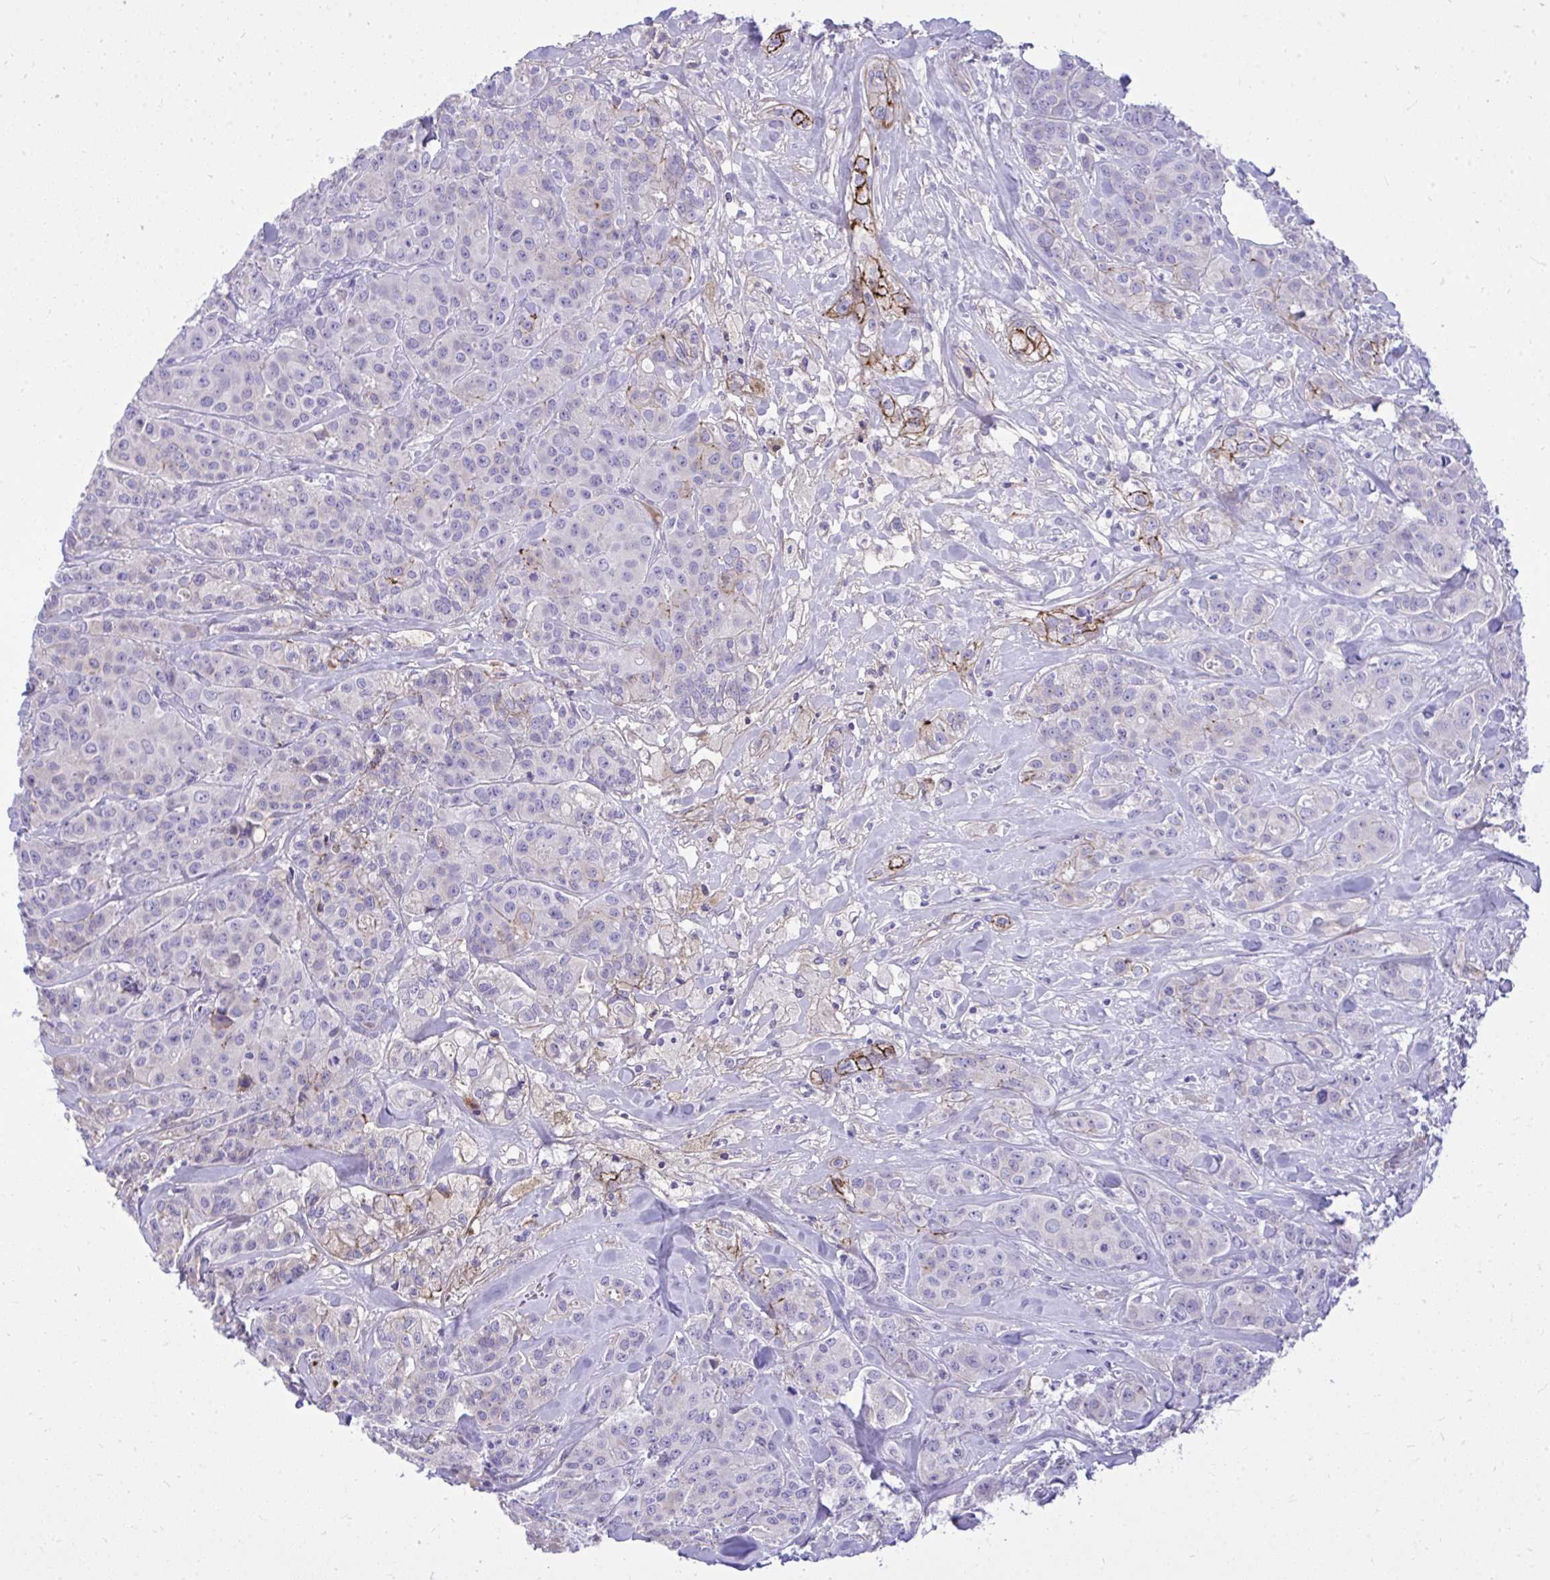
{"staining": {"intensity": "negative", "quantity": "none", "location": "none"}, "tissue": "breast cancer", "cell_type": "Tumor cells", "image_type": "cancer", "snomed": [{"axis": "morphology", "description": "Normal tissue, NOS"}, {"axis": "morphology", "description": "Duct carcinoma"}, {"axis": "topography", "description": "Breast"}], "caption": "Tumor cells are negative for protein expression in human breast intraductal carcinoma. (IHC, brightfield microscopy, high magnification).", "gene": "HRG", "patient": {"sex": "female", "age": 43}}